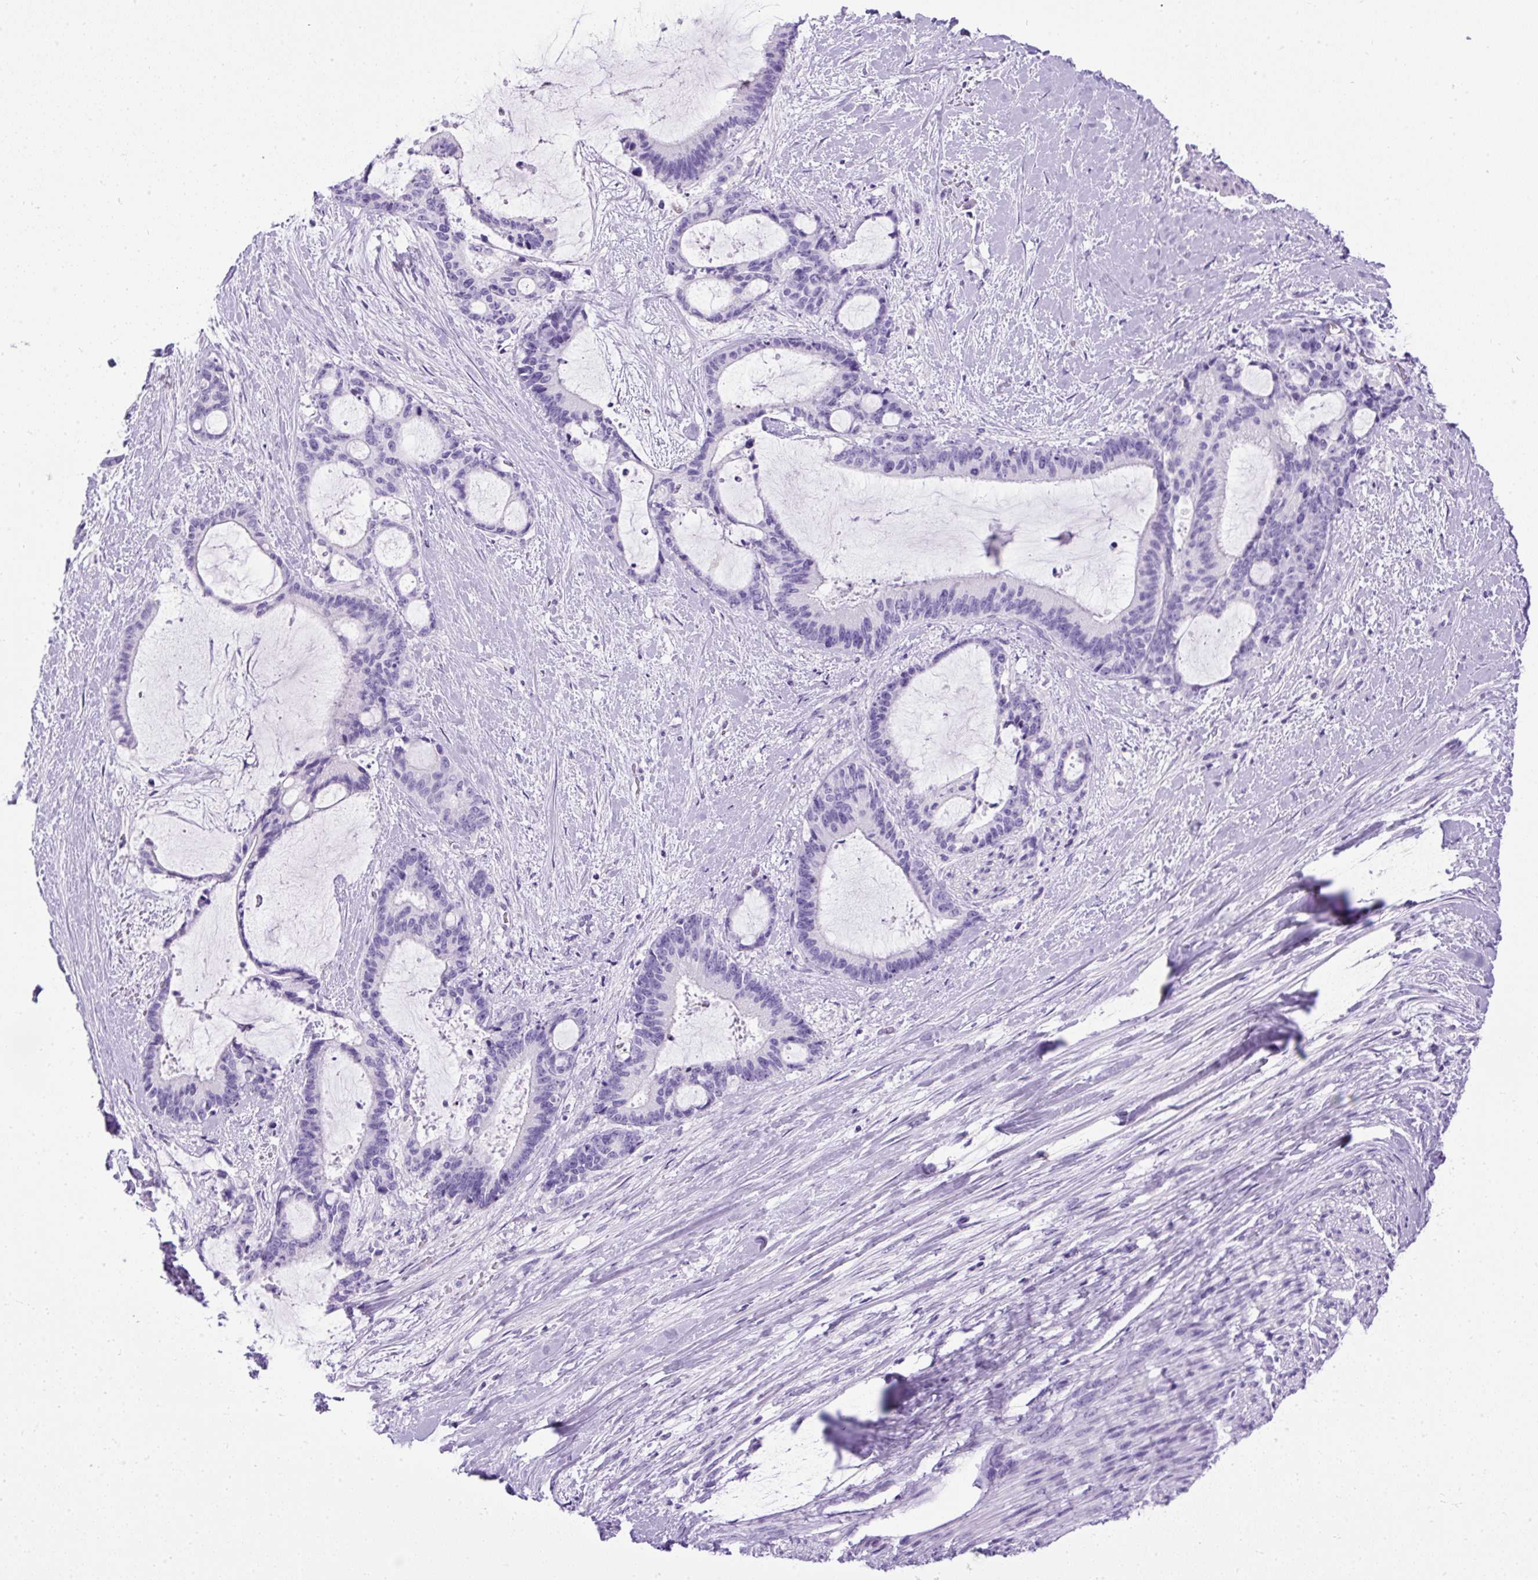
{"staining": {"intensity": "negative", "quantity": "none", "location": "none"}, "tissue": "liver cancer", "cell_type": "Tumor cells", "image_type": "cancer", "snomed": [{"axis": "morphology", "description": "Normal tissue, NOS"}, {"axis": "morphology", "description": "Cholangiocarcinoma"}, {"axis": "topography", "description": "Liver"}, {"axis": "topography", "description": "Peripheral nerve tissue"}], "caption": "Human liver cancer stained for a protein using immunohistochemistry (IHC) displays no staining in tumor cells.", "gene": "UPP1", "patient": {"sex": "female", "age": 73}}